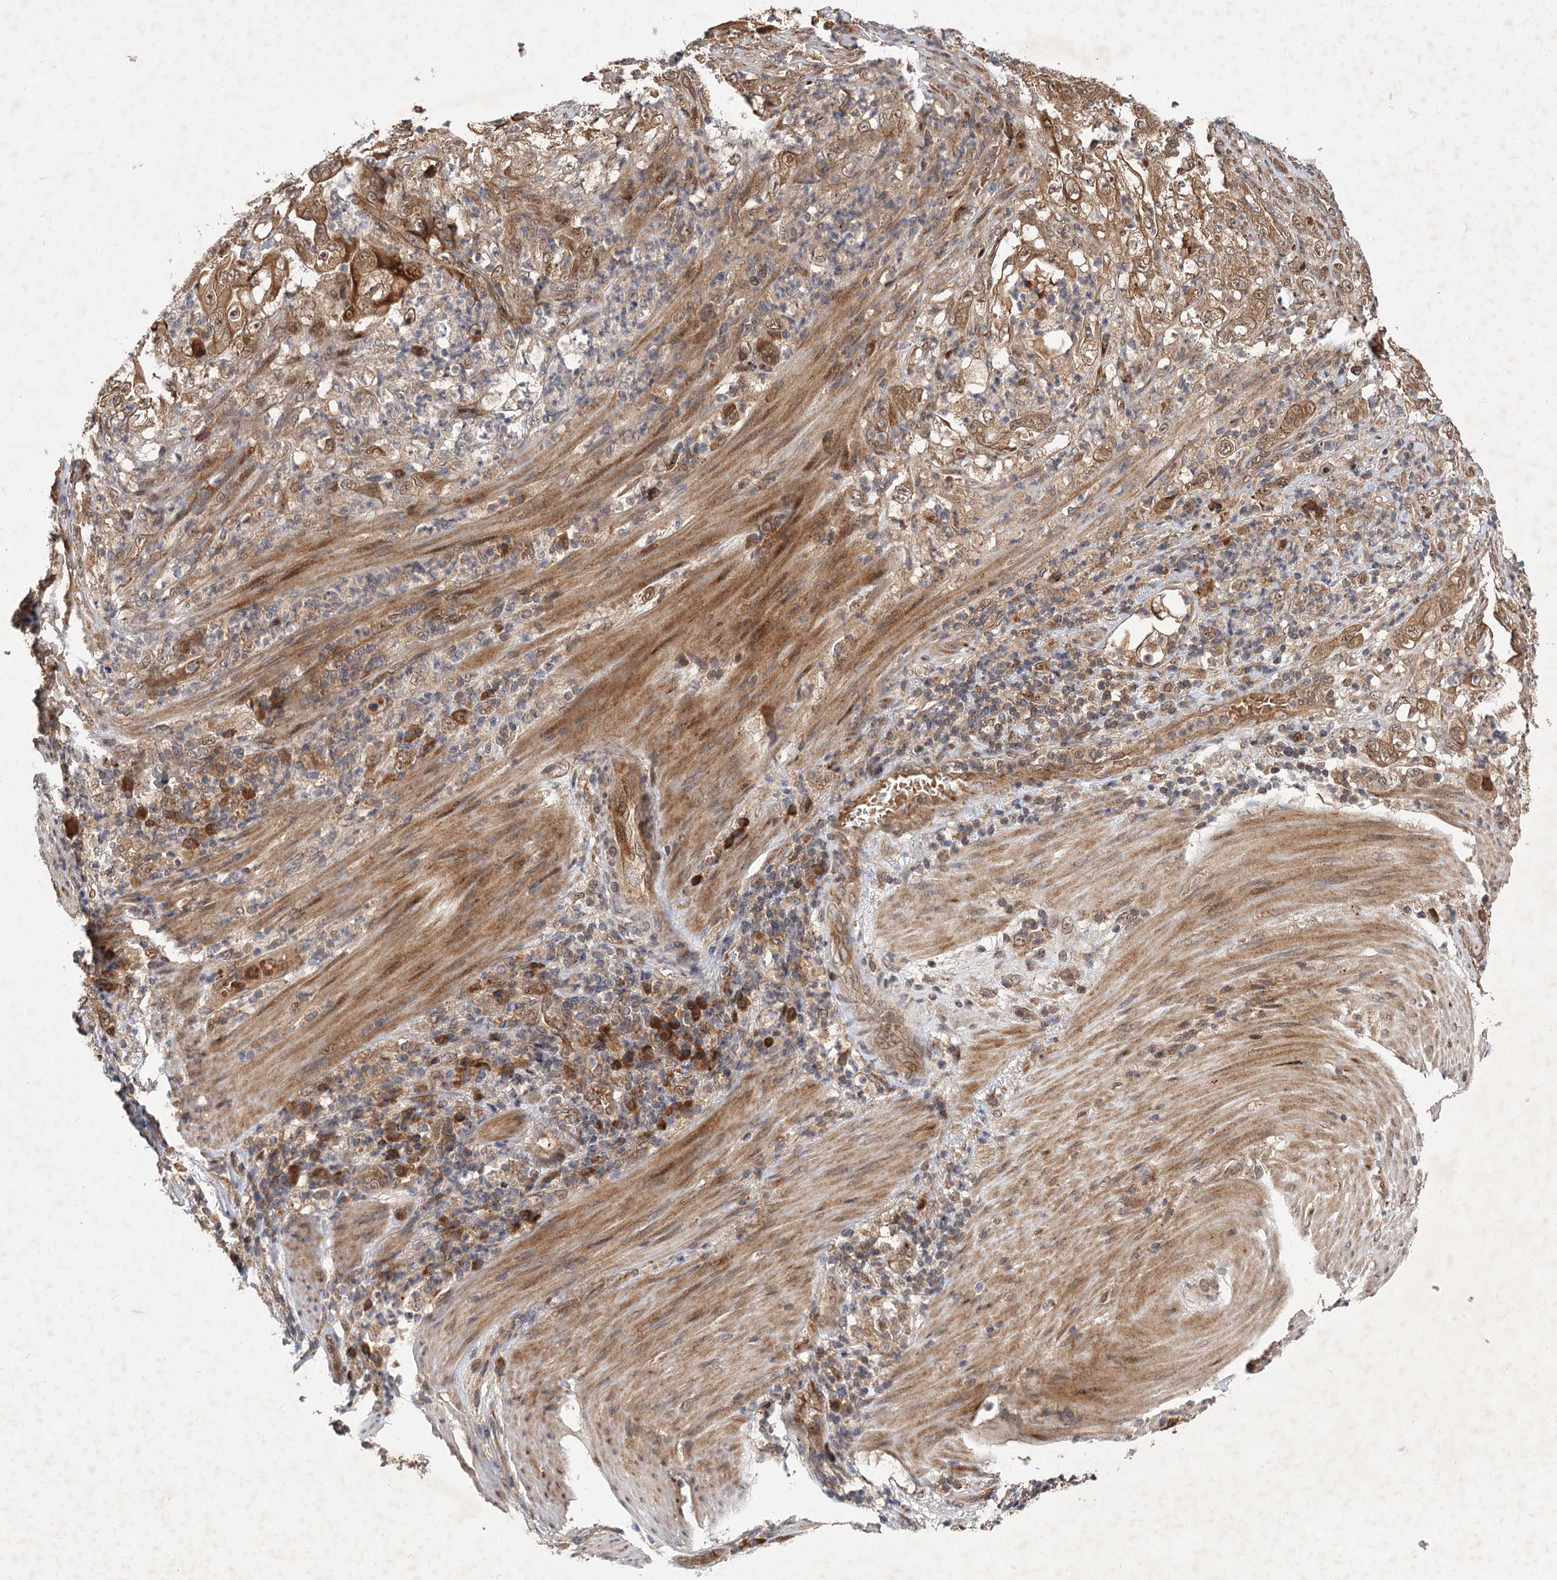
{"staining": {"intensity": "moderate", "quantity": ">75%", "location": "cytoplasmic/membranous"}, "tissue": "stomach cancer", "cell_type": "Tumor cells", "image_type": "cancer", "snomed": [{"axis": "morphology", "description": "Adenocarcinoma, NOS"}, {"axis": "topography", "description": "Stomach"}], "caption": "Immunohistochemical staining of stomach cancer (adenocarcinoma) exhibits medium levels of moderate cytoplasmic/membranous protein staining in about >75% of tumor cells.", "gene": "FBXW8", "patient": {"sex": "female", "age": 73}}